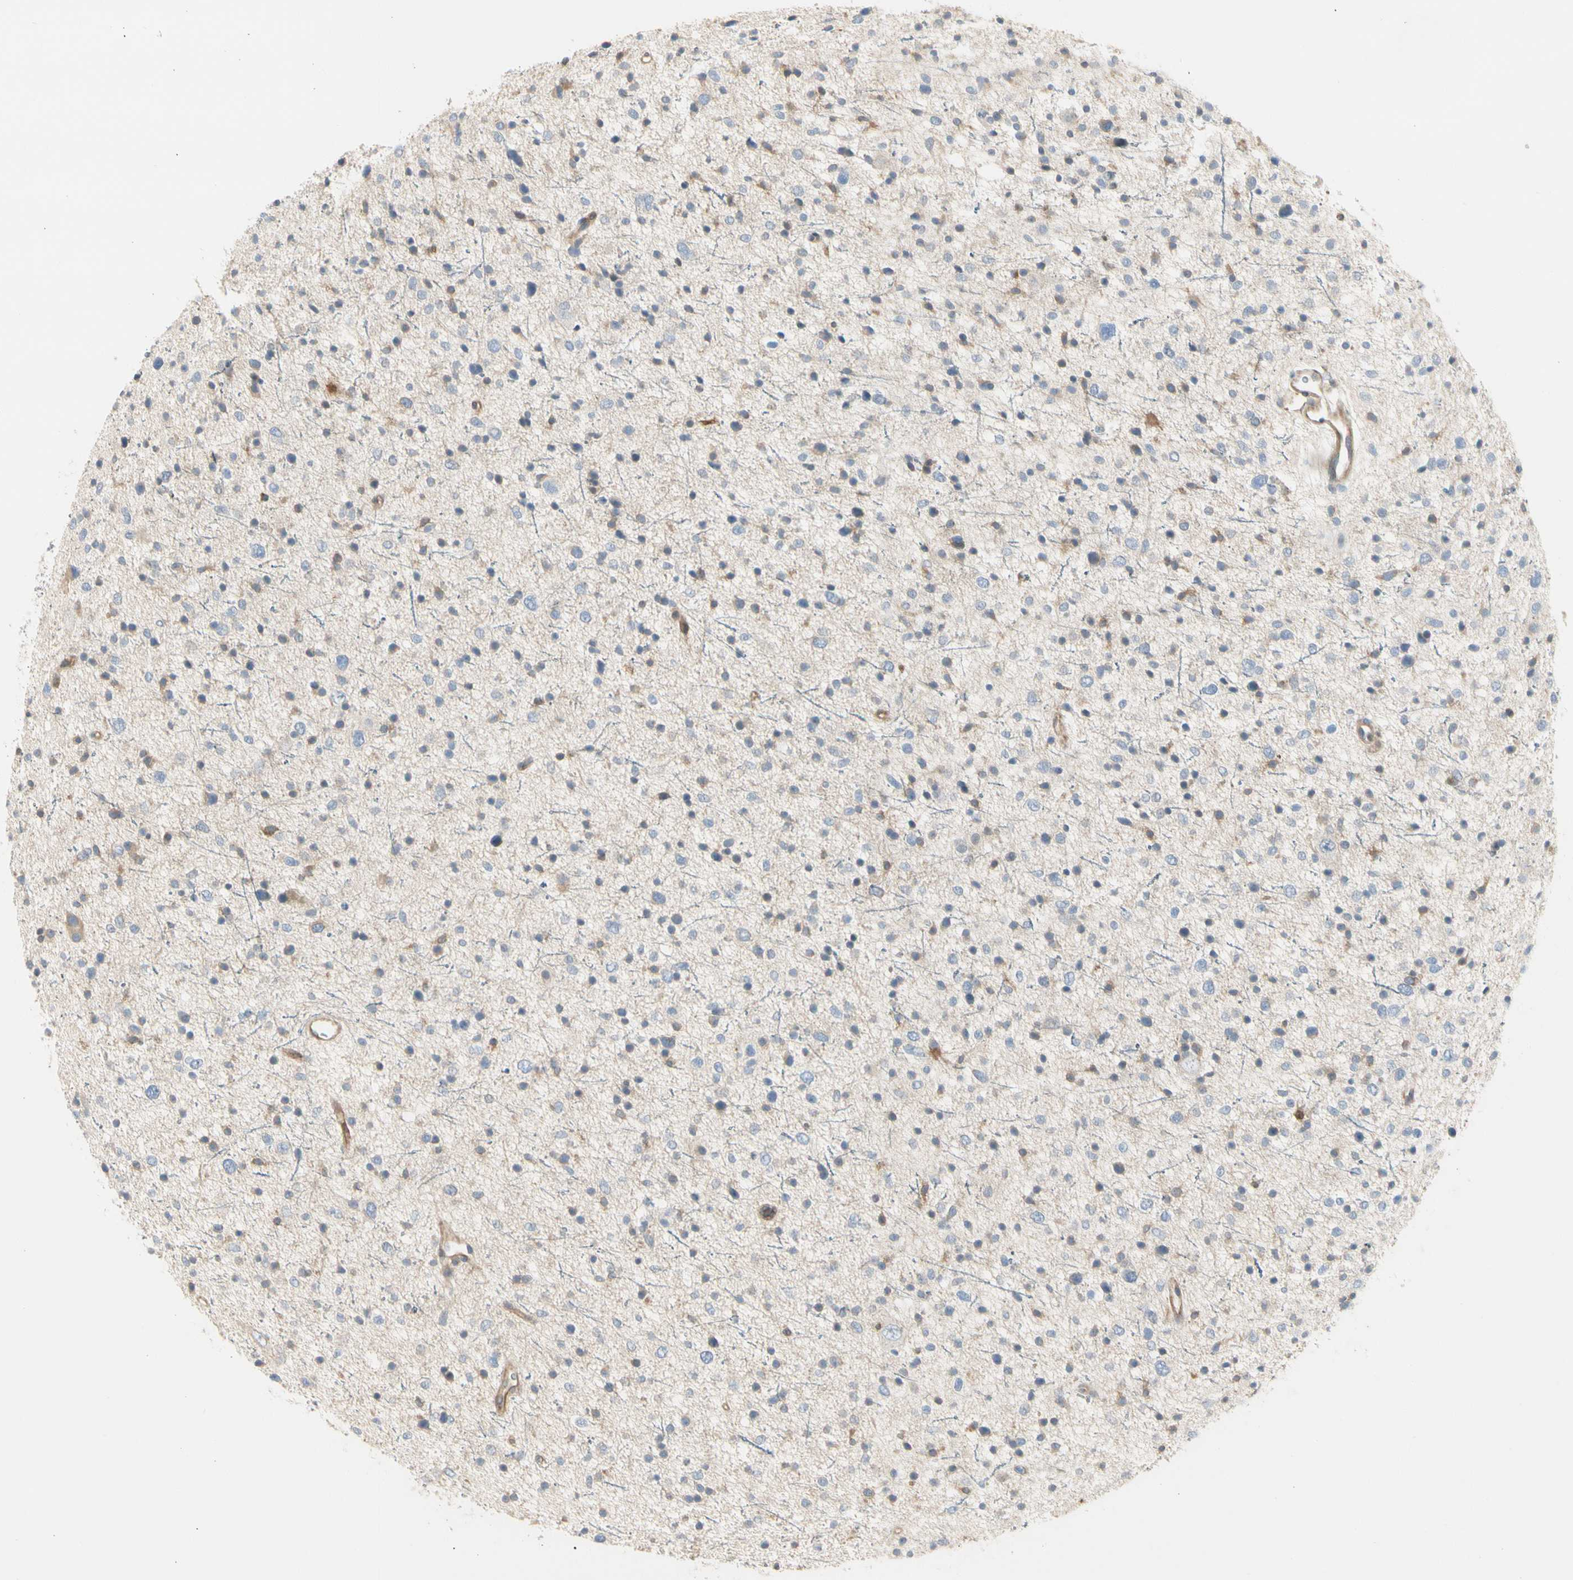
{"staining": {"intensity": "weak", "quantity": "<25%", "location": "cytoplasmic/membranous"}, "tissue": "glioma", "cell_type": "Tumor cells", "image_type": "cancer", "snomed": [{"axis": "morphology", "description": "Glioma, malignant, Low grade"}, {"axis": "topography", "description": "Brain"}], "caption": "Histopathology image shows no protein expression in tumor cells of malignant glioma (low-grade) tissue. (Stains: DAB (3,3'-diaminobenzidine) IHC with hematoxylin counter stain, Microscopy: brightfield microscopy at high magnification).", "gene": "NFKB2", "patient": {"sex": "female", "age": 37}}